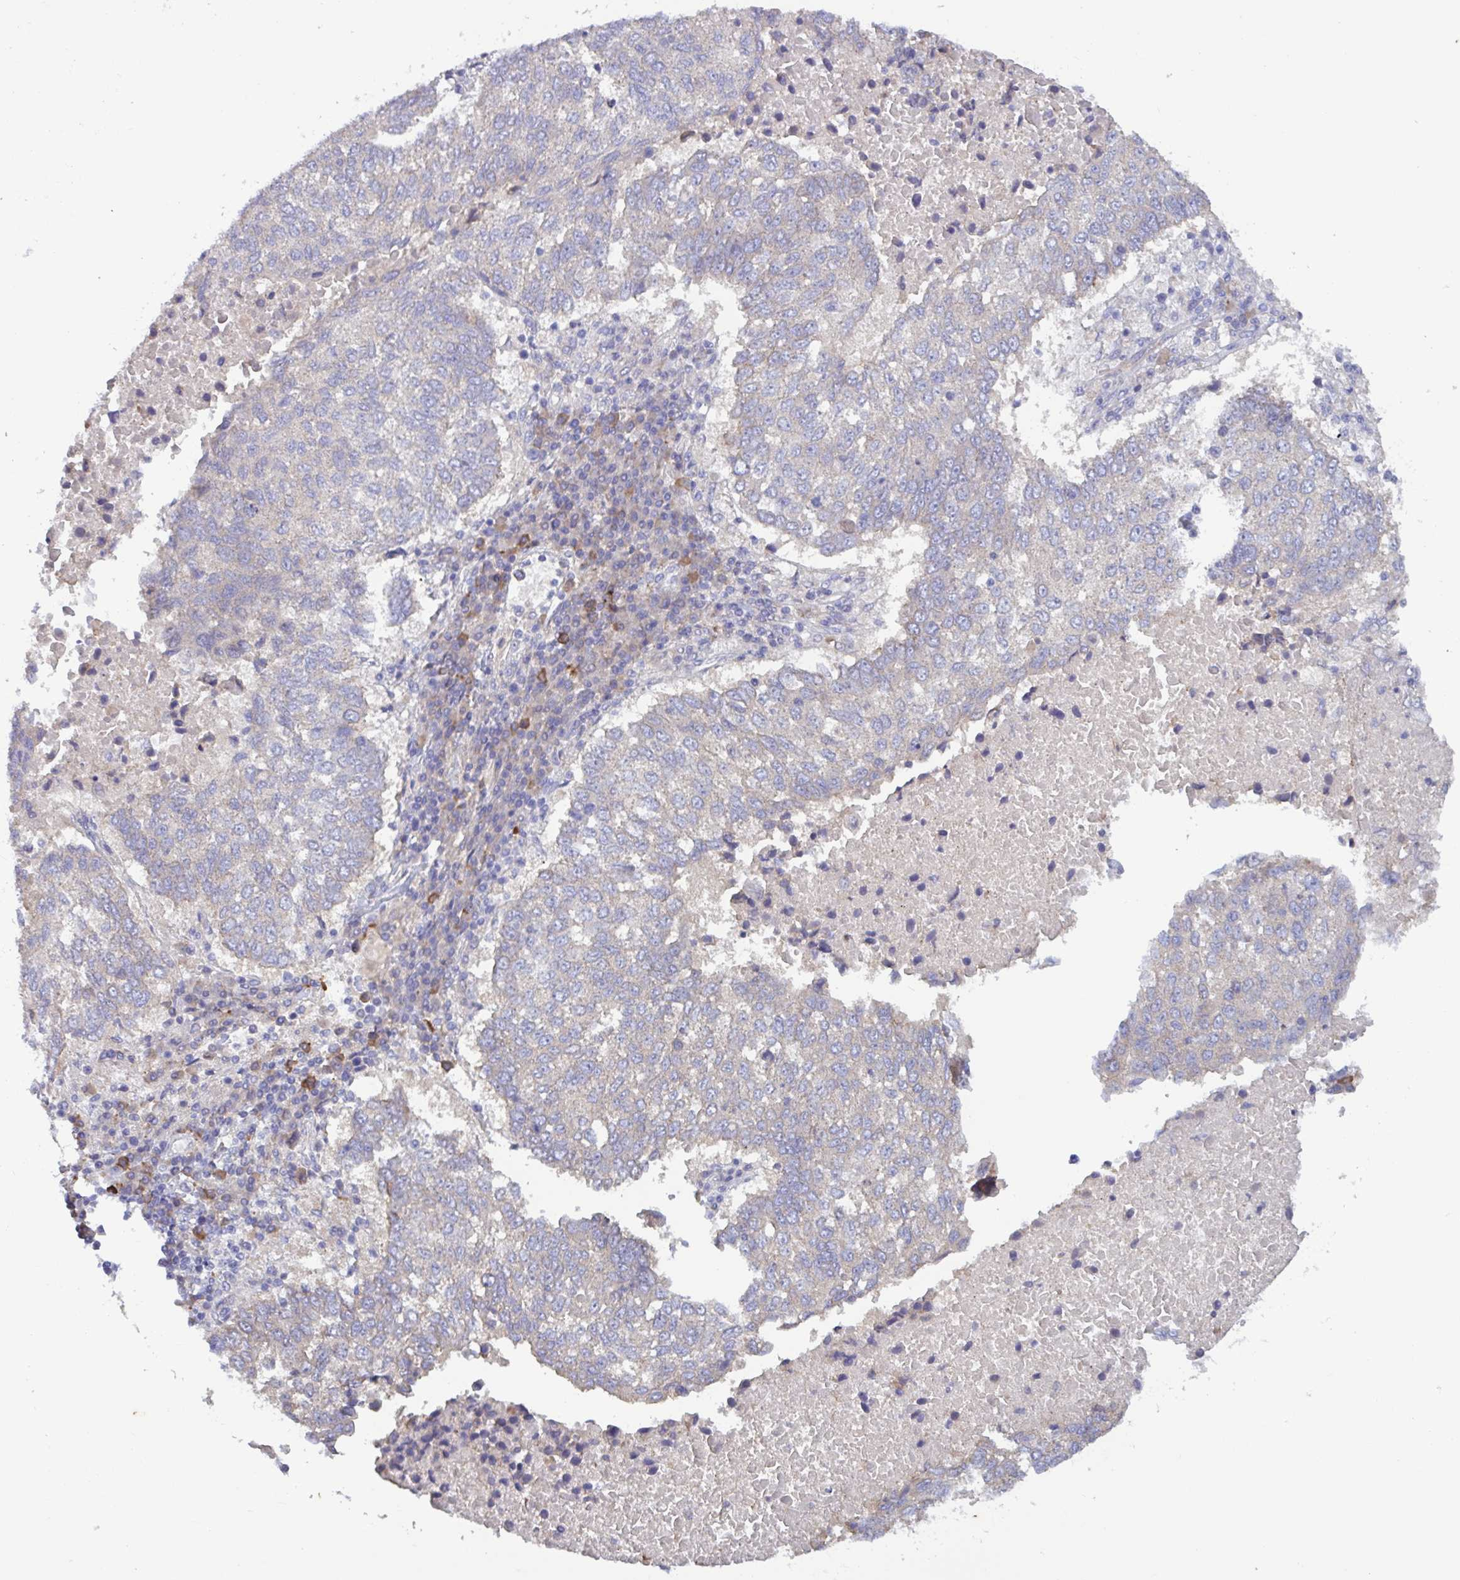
{"staining": {"intensity": "weak", "quantity": "<25%", "location": "cytoplasmic/membranous"}, "tissue": "lung cancer", "cell_type": "Tumor cells", "image_type": "cancer", "snomed": [{"axis": "morphology", "description": "Squamous cell carcinoma, NOS"}, {"axis": "topography", "description": "Lung"}], "caption": "Lung cancer (squamous cell carcinoma) was stained to show a protein in brown. There is no significant staining in tumor cells.", "gene": "SLC66A1", "patient": {"sex": "male", "age": 73}}